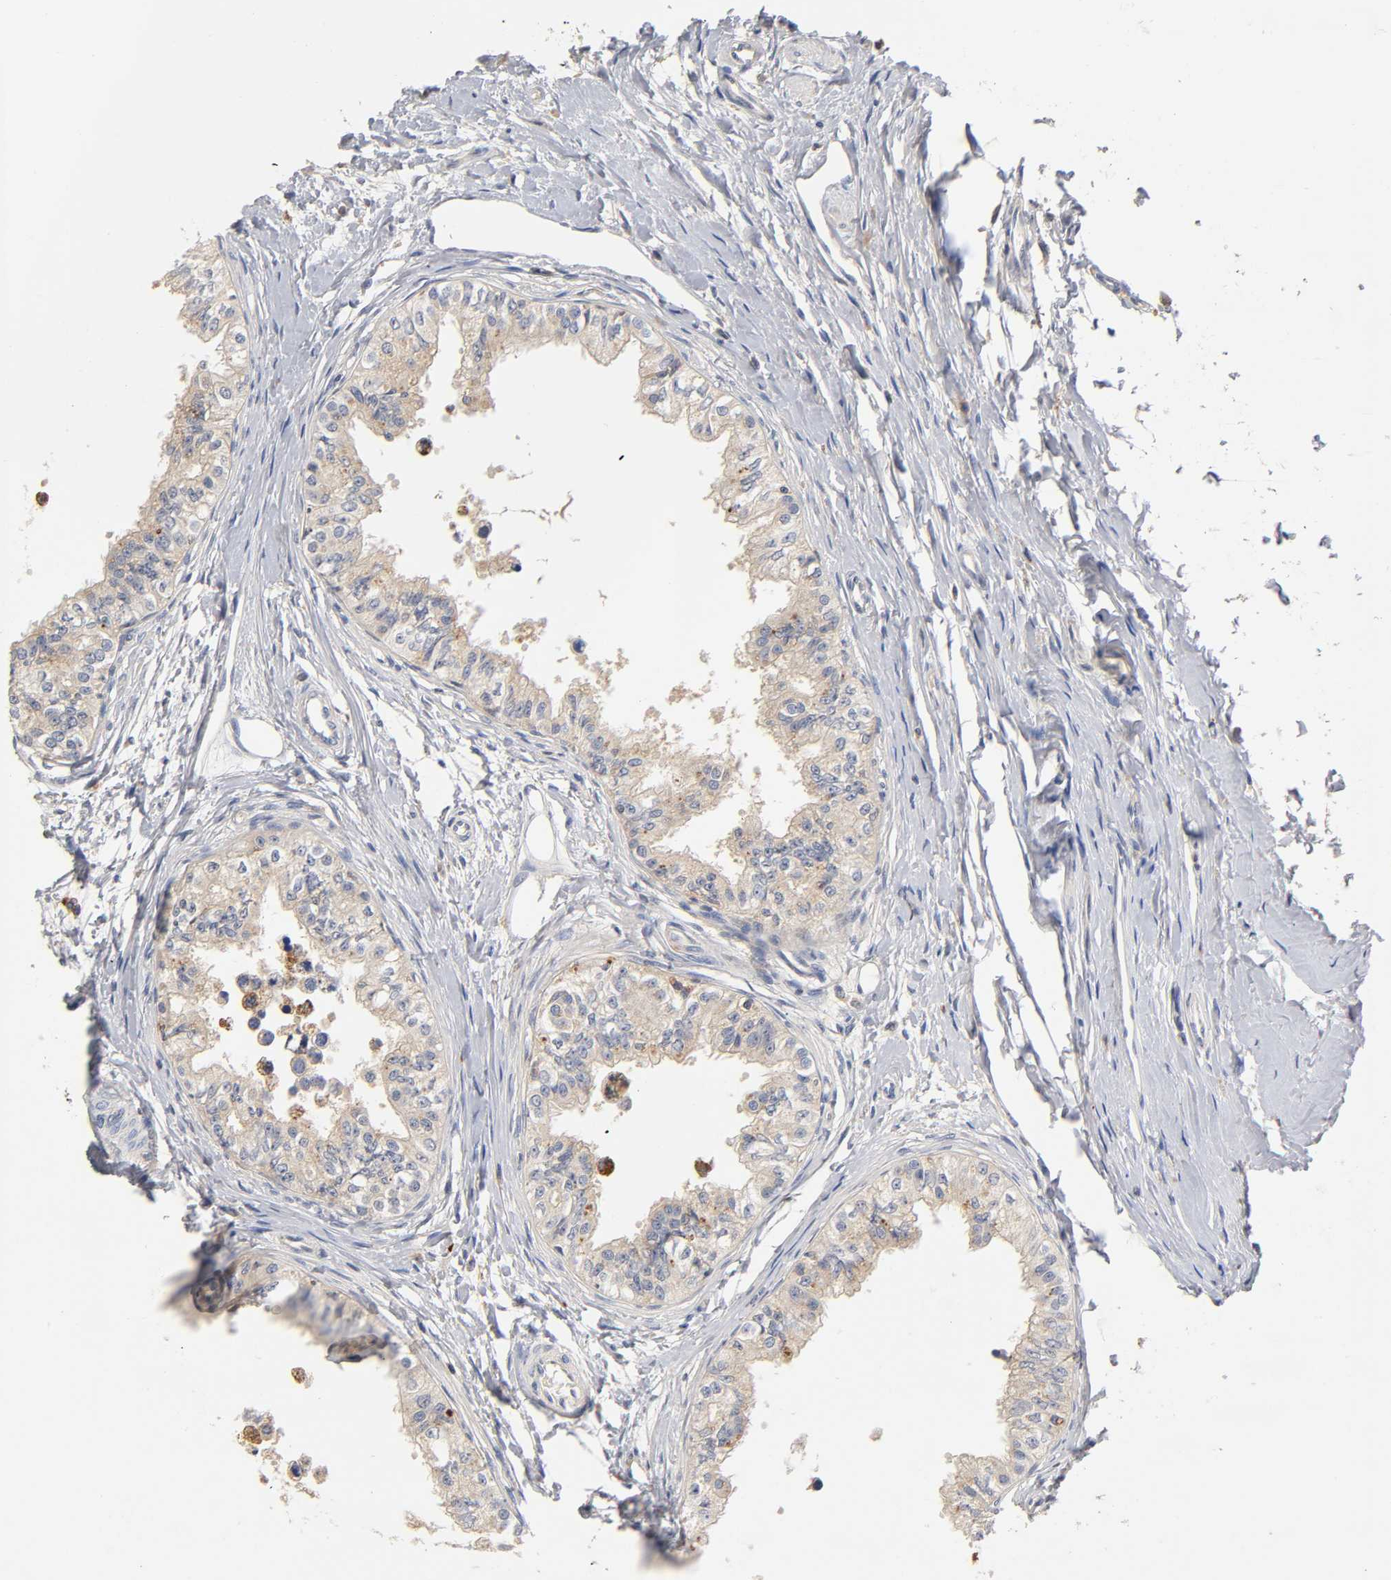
{"staining": {"intensity": "weak", "quantity": ">75%", "location": "cytoplasmic/membranous"}, "tissue": "epididymis", "cell_type": "Glandular cells", "image_type": "normal", "snomed": [{"axis": "morphology", "description": "Normal tissue, NOS"}, {"axis": "morphology", "description": "Adenocarcinoma, metastatic, NOS"}, {"axis": "topography", "description": "Testis"}, {"axis": "topography", "description": "Epididymis"}], "caption": "Weak cytoplasmic/membranous positivity for a protein is seen in approximately >75% of glandular cells of normal epididymis using immunohistochemistry (IHC).", "gene": "RHOA", "patient": {"sex": "male", "age": 26}}